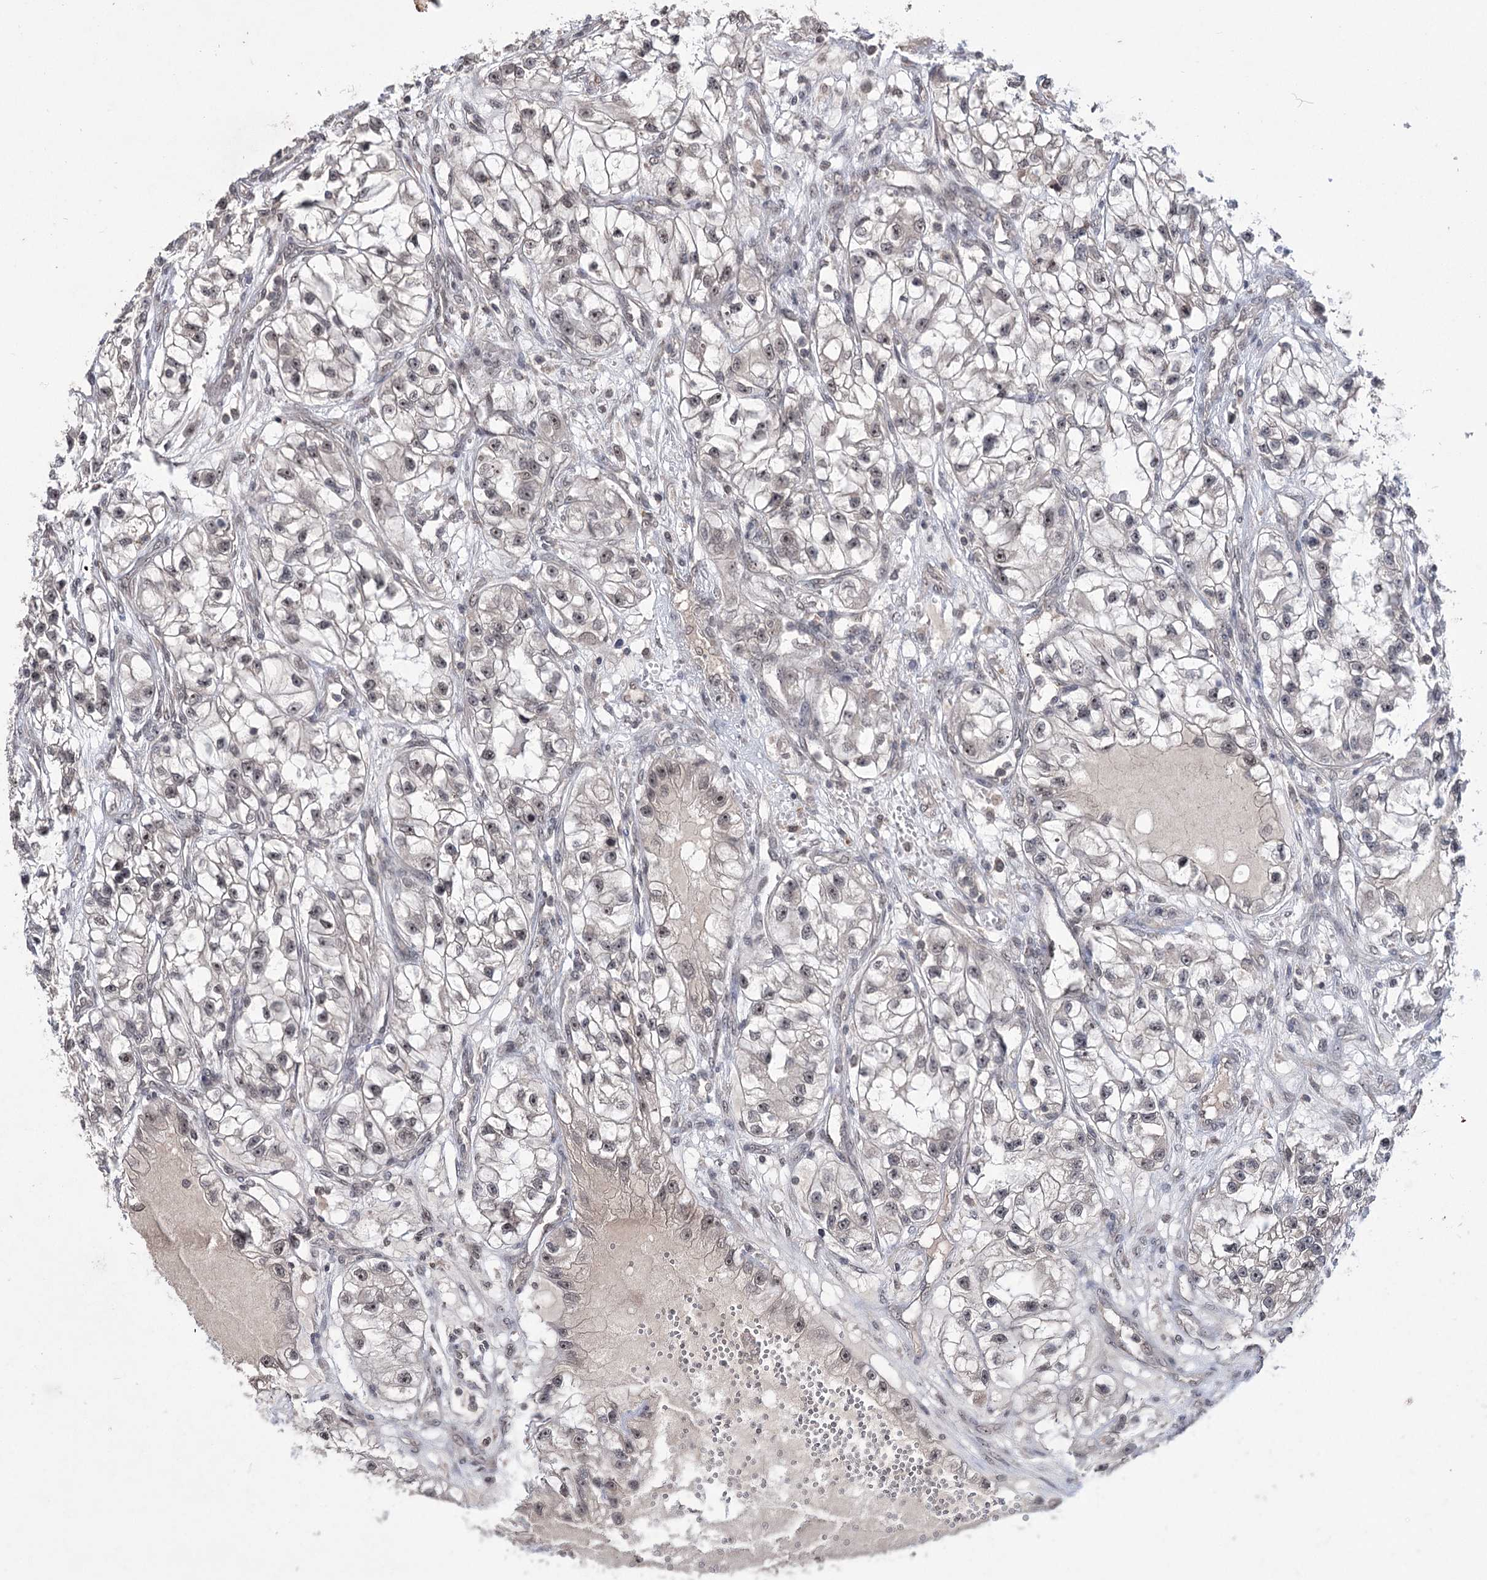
{"staining": {"intensity": "weak", "quantity": "25%-75%", "location": "nuclear"}, "tissue": "renal cancer", "cell_type": "Tumor cells", "image_type": "cancer", "snomed": [{"axis": "morphology", "description": "Adenocarcinoma, NOS"}, {"axis": "topography", "description": "Kidney"}], "caption": "Brown immunohistochemical staining in human adenocarcinoma (renal) demonstrates weak nuclear positivity in about 25%-75% of tumor cells.", "gene": "VGLL4", "patient": {"sex": "female", "age": 57}}